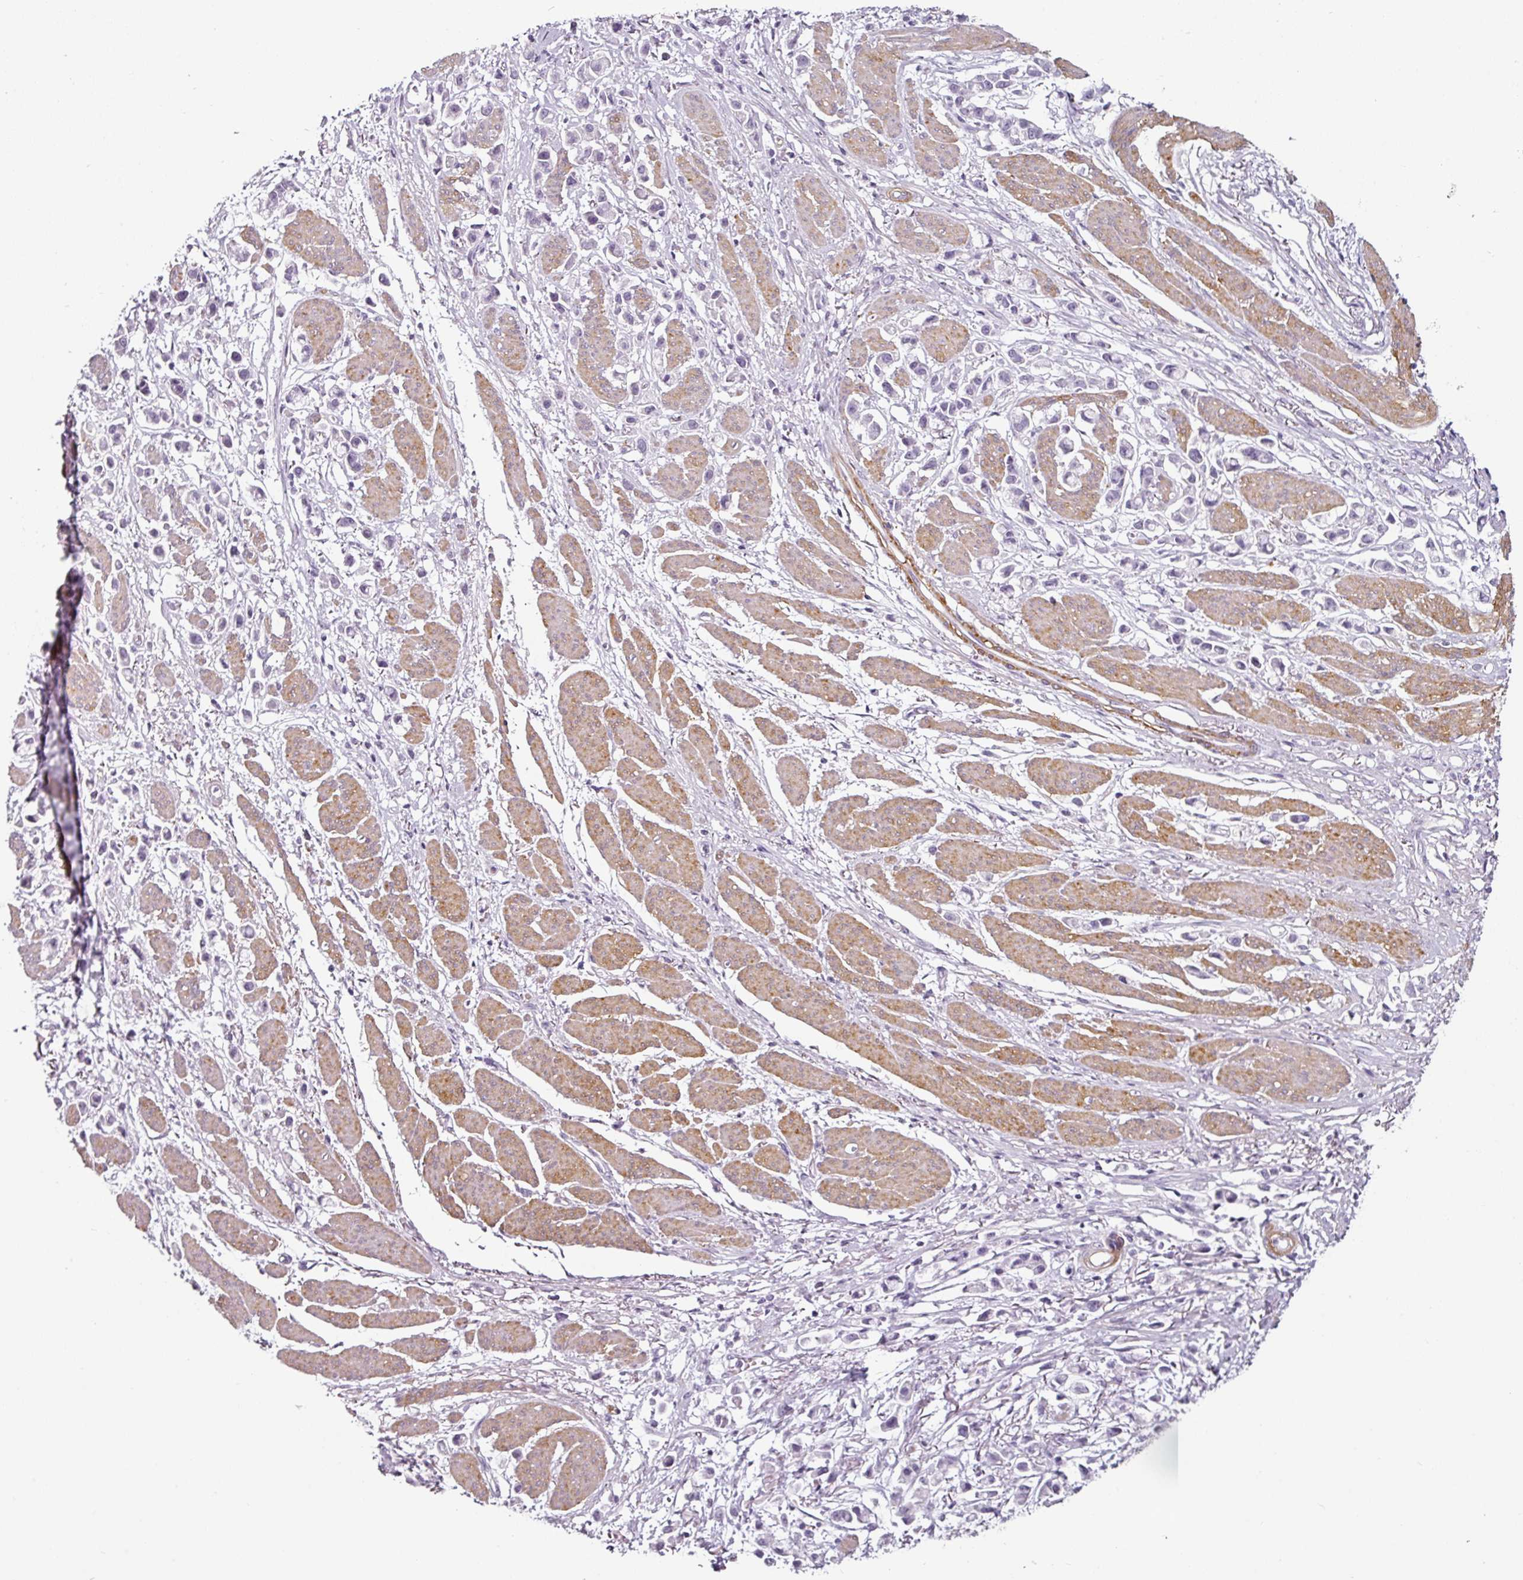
{"staining": {"intensity": "negative", "quantity": "none", "location": "none"}, "tissue": "stomach cancer", "cell_type": "Tumor cells", "image_type": "cancer", "snomed": [{"axis": "morphology", "description": "Adenocarcinoma, NOS"}, {"axis": "topography", "description": "Stomach"}], "caption": "Tumor cells are negative for brown protein staining in stomach cancer.", "gene": "CAP2", "patient": {"sex": "female", "age": 81}}